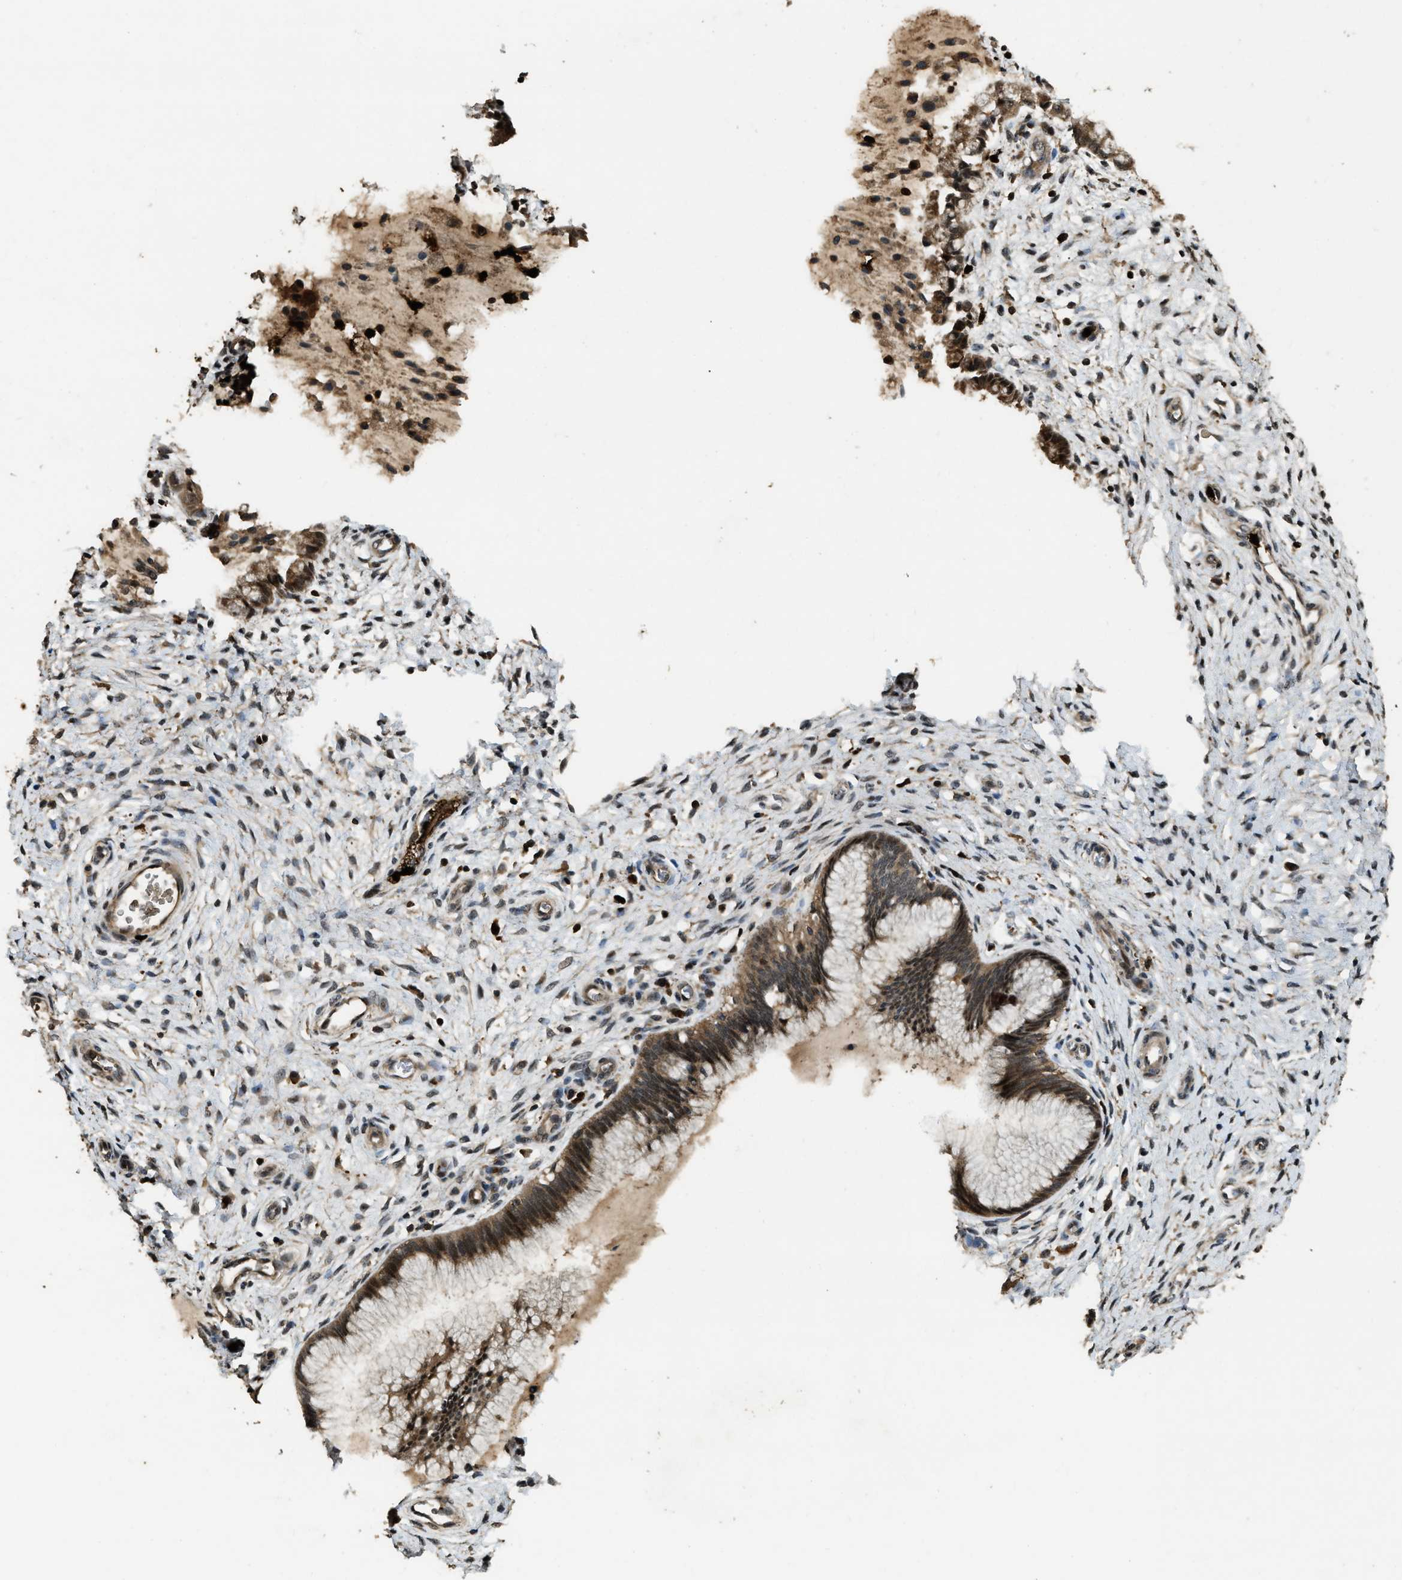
{"staining": {"intensity": "moderate", "quantity": ">75%", "location": "cytoplasmic/membranous"}, "tissue": "cervix", "cell_type": "Glandular cells", "image_type": "normal", "snomed": [{"axis": "morphology", "description": "Normal tissue, NOS"}, {"axis": "topography", "description": "Cervix"}], "caption": "Protein expression analysis of benign cervix shows moderate cytoplasmic/membranous staining in approximately >75% of glandular cells.", "gene": "RNF141", "patient": {"sex": "female", "age": 55}}